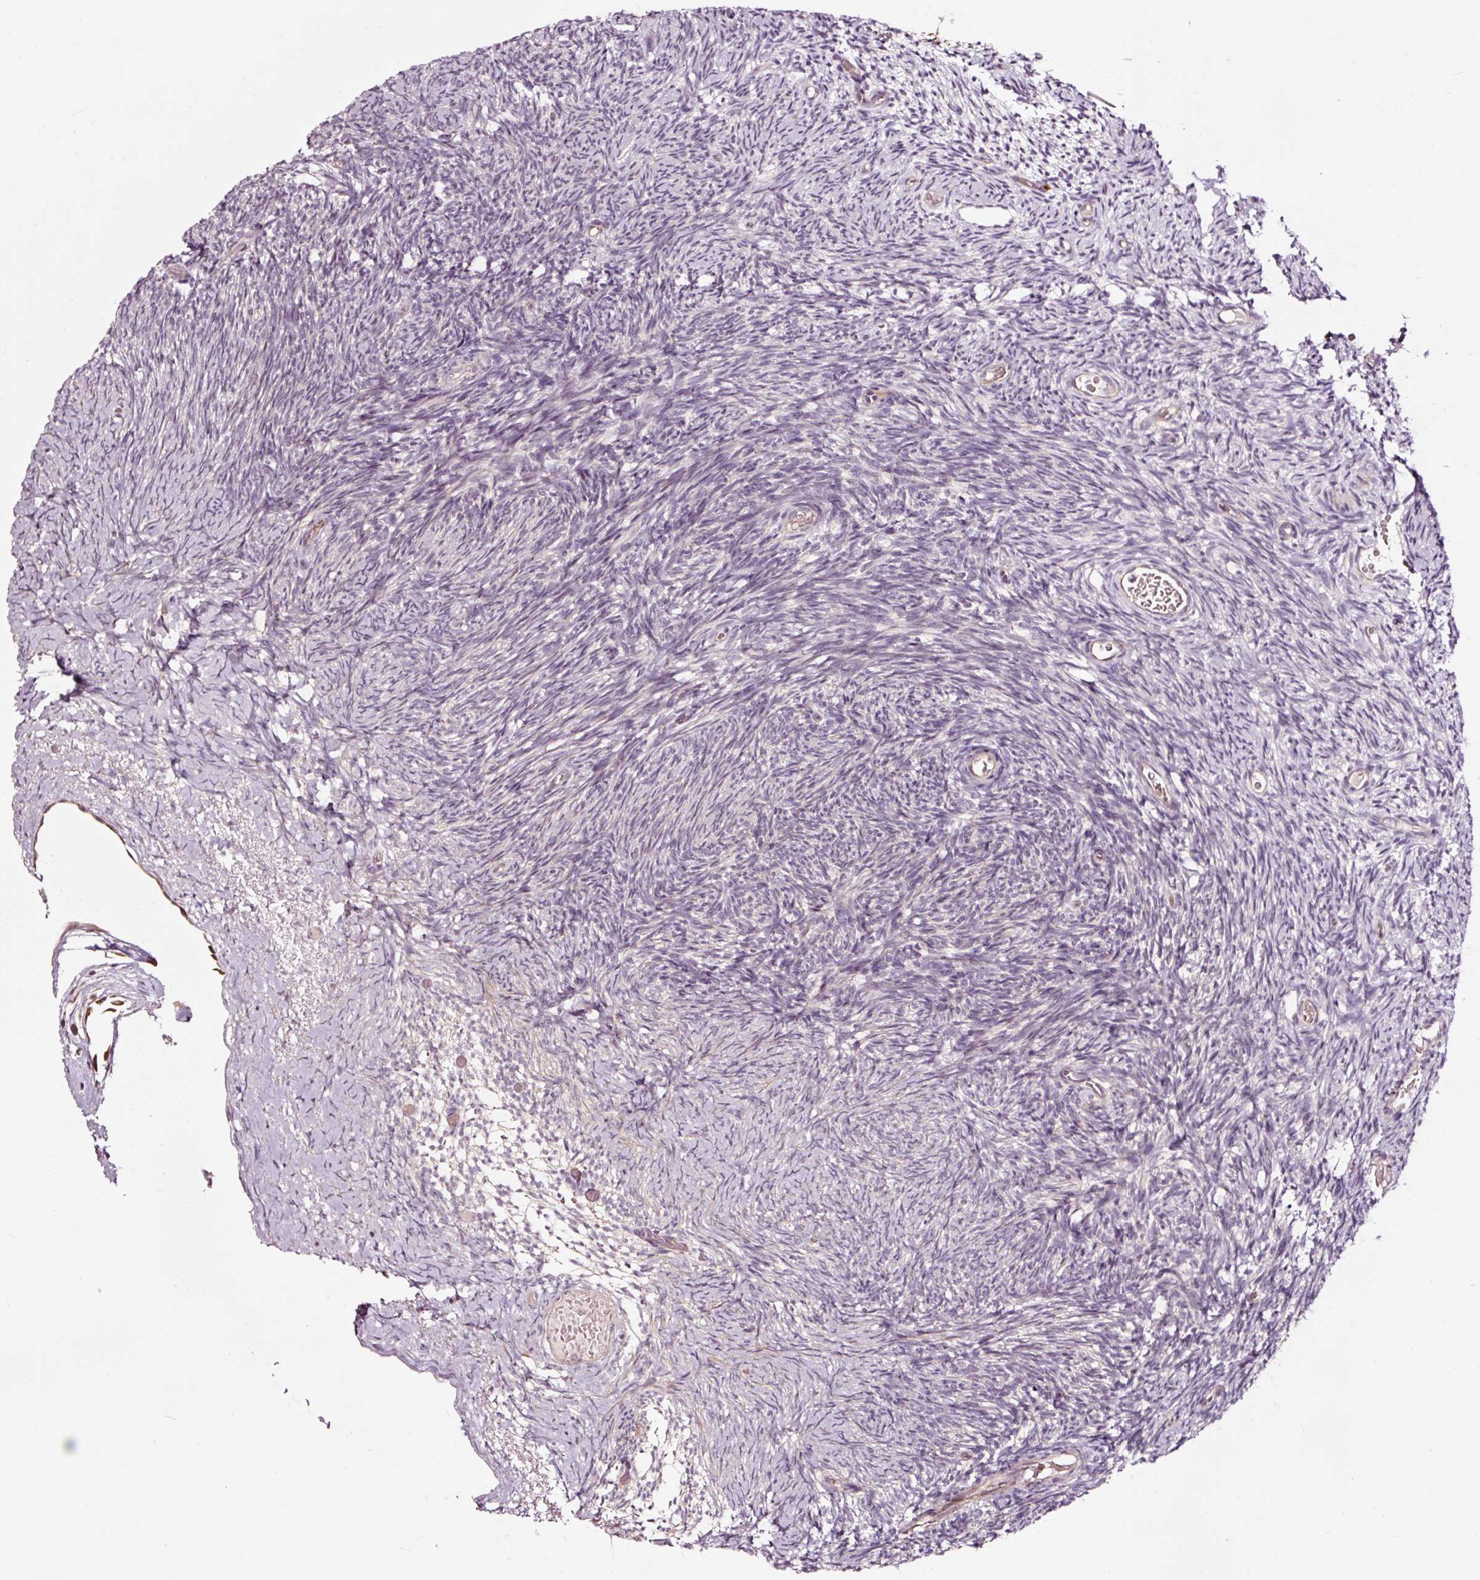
{"staining": {"intensity": "moderate", "quantity": ">75%", "location": "cytoplasmic/membranous"}, "tissue": "ovary", "cell_type": "Follicle cells", "image_type": "normal", "snomed": [{"axis": "morphology", "description": "Normal tissue, NOS"}, {"axis": "topography", "description": "Ovary"}], "caption": "Immunohistochemistry (IHC) image of normal ovary: ovary stained using immunohistochemistry (IHC) displays medium levels of moderate protein expression localized specifically in the cytoplasmic/membranous of follicle cells, appearing as a cytoplasmic/membranous brown color.", "gene": "UTP14A", "patient": {"sex": "female", "age": 39}}